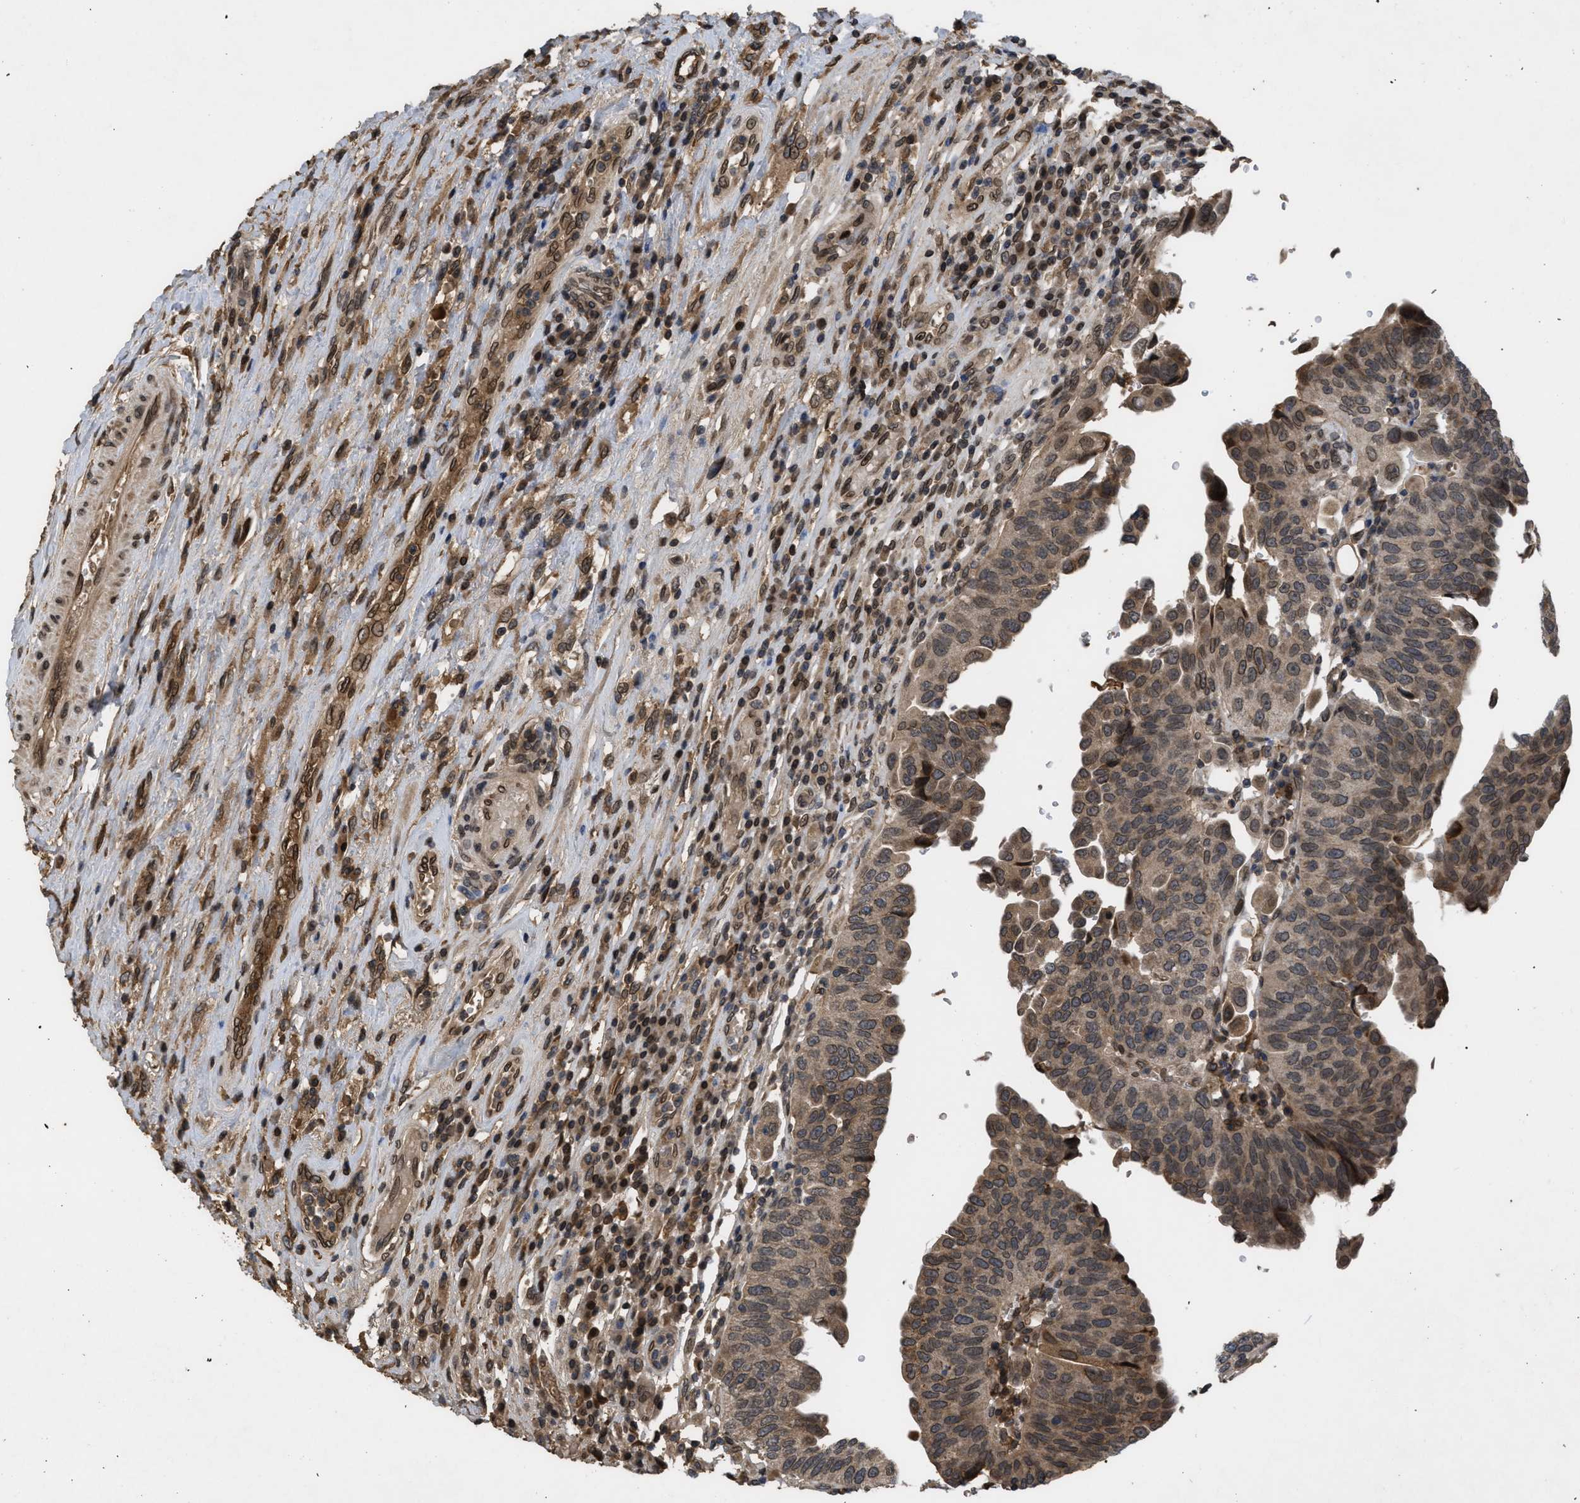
{"staining": {"intensity": "weak", "quantity": ">75%", "location": "cytoplasmic/membranous,nuclear"}, "tissue": "urothelial cancer", "cell_type": "Tumor cells", "image_type": "cancer", "snomed": [{"axis": "morphology", "description": "Urothelial carcinoma, High grade"}, {"axis": "topography", "description": "Urinary bladder"}], "caption": "Immunohistochemistry (IHC) photomicrograph of neoplastic tissue: human urothelial cancer stained using IHC displays low levels of weak protein expression localized specifically in the cytoplasmic/membranous and nuclear of tumor cells, appearing as a cytoplasmic/membranous and nuclear brown color.", "gene": "CRY1", "patient": {"sex": "female", "age": 80}}